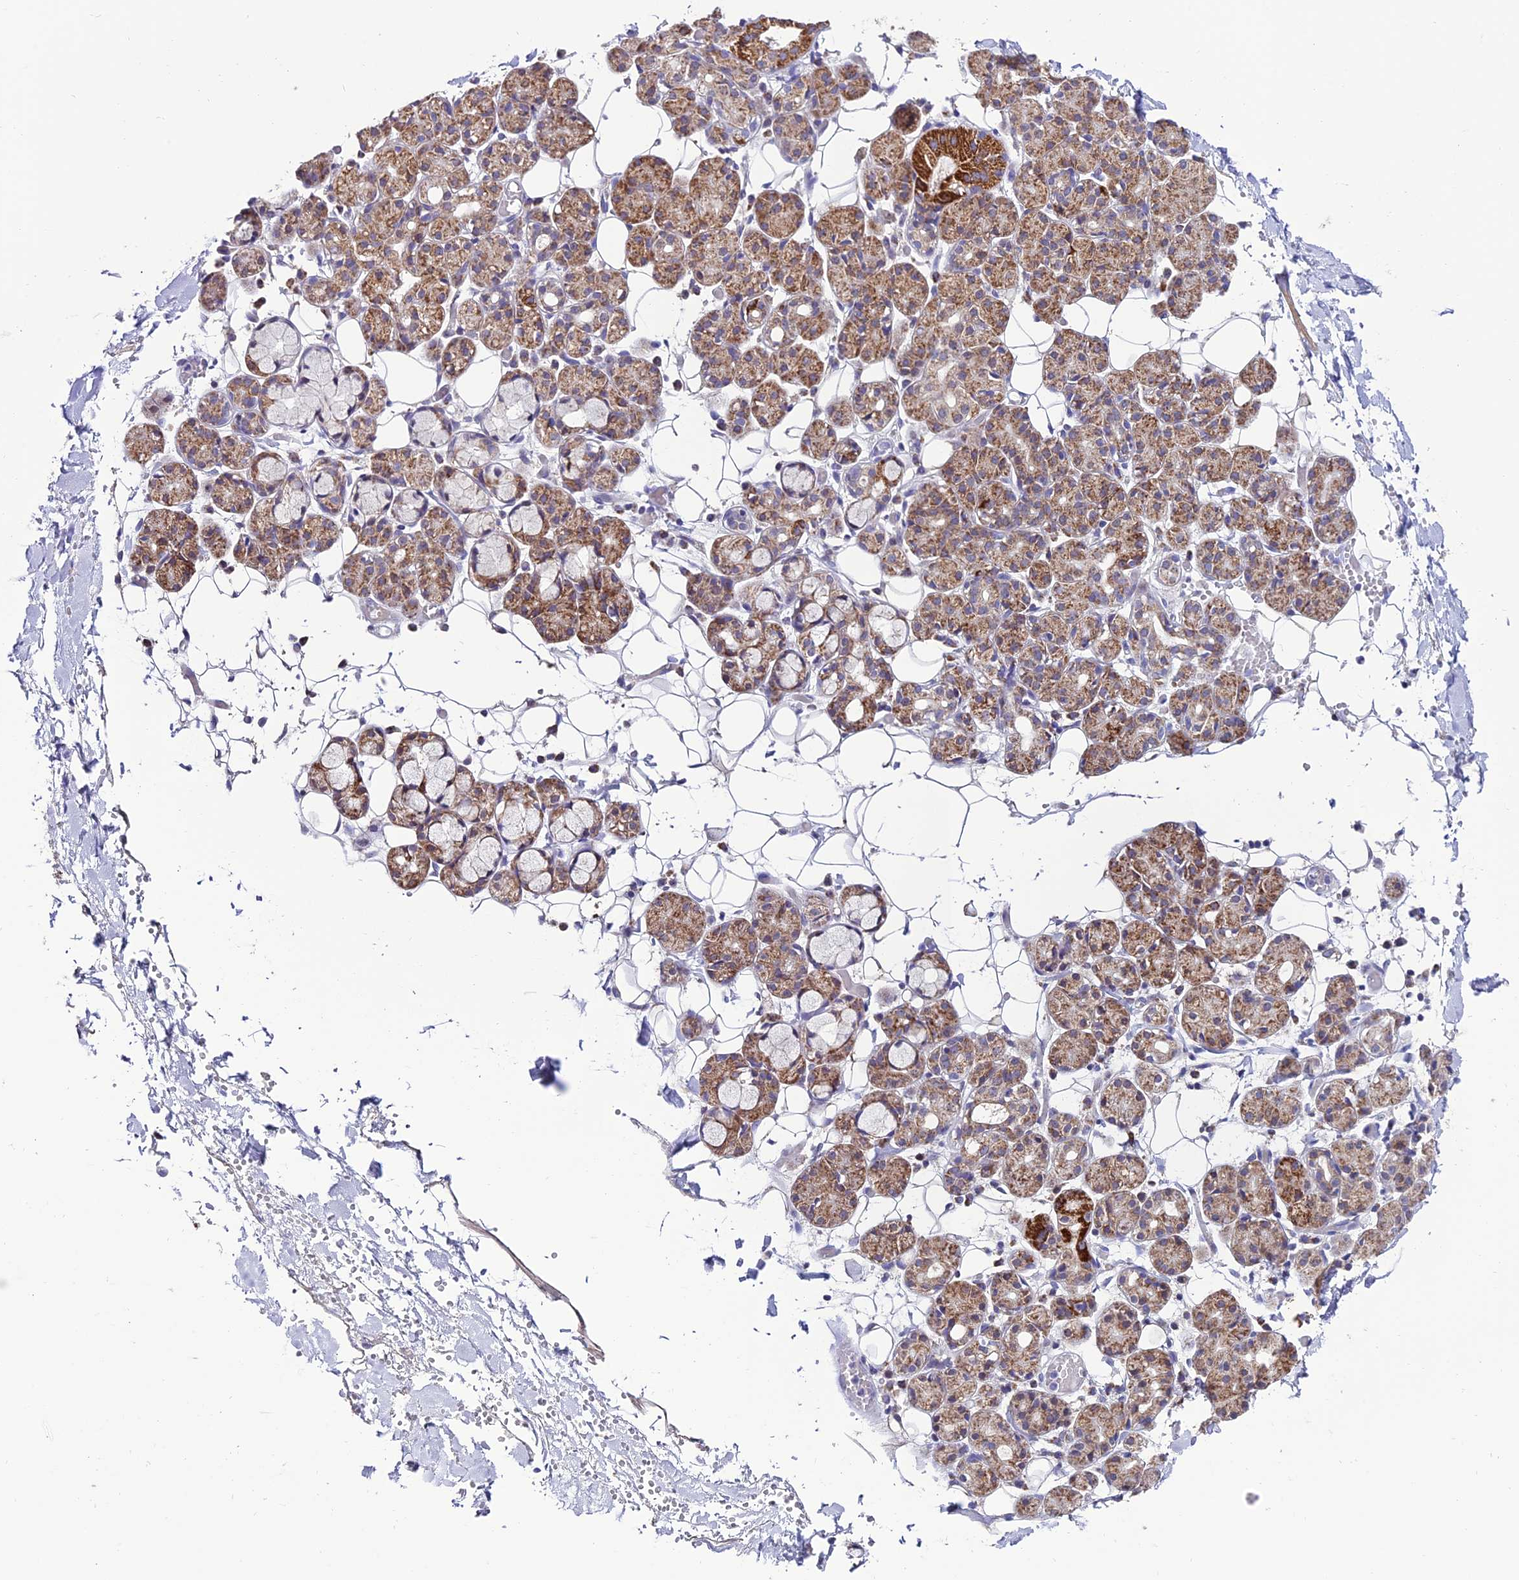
{"staining": {"intensity": "moderate", "quantity": "25%-75%", "location": "cytoplasmic/membranous"}, "tissue": "salivary gland", "cell_type": "Glandular cells", "image_type": "normal", "snomed": [{"axis": "morphology", "description": "Normal tissue, NOS"}, {"axis": "topography", "description": "Salivary gland"}], "caption": "This image shows immunohistochemistry (IHC) staining of normal salivary gland, with medium moderate cytoplasmic/membranous expression in approximately 25%-75% of glandular cells.", "gene": "SLC10A1", "patient": {"sex": "male", "age": 63}}